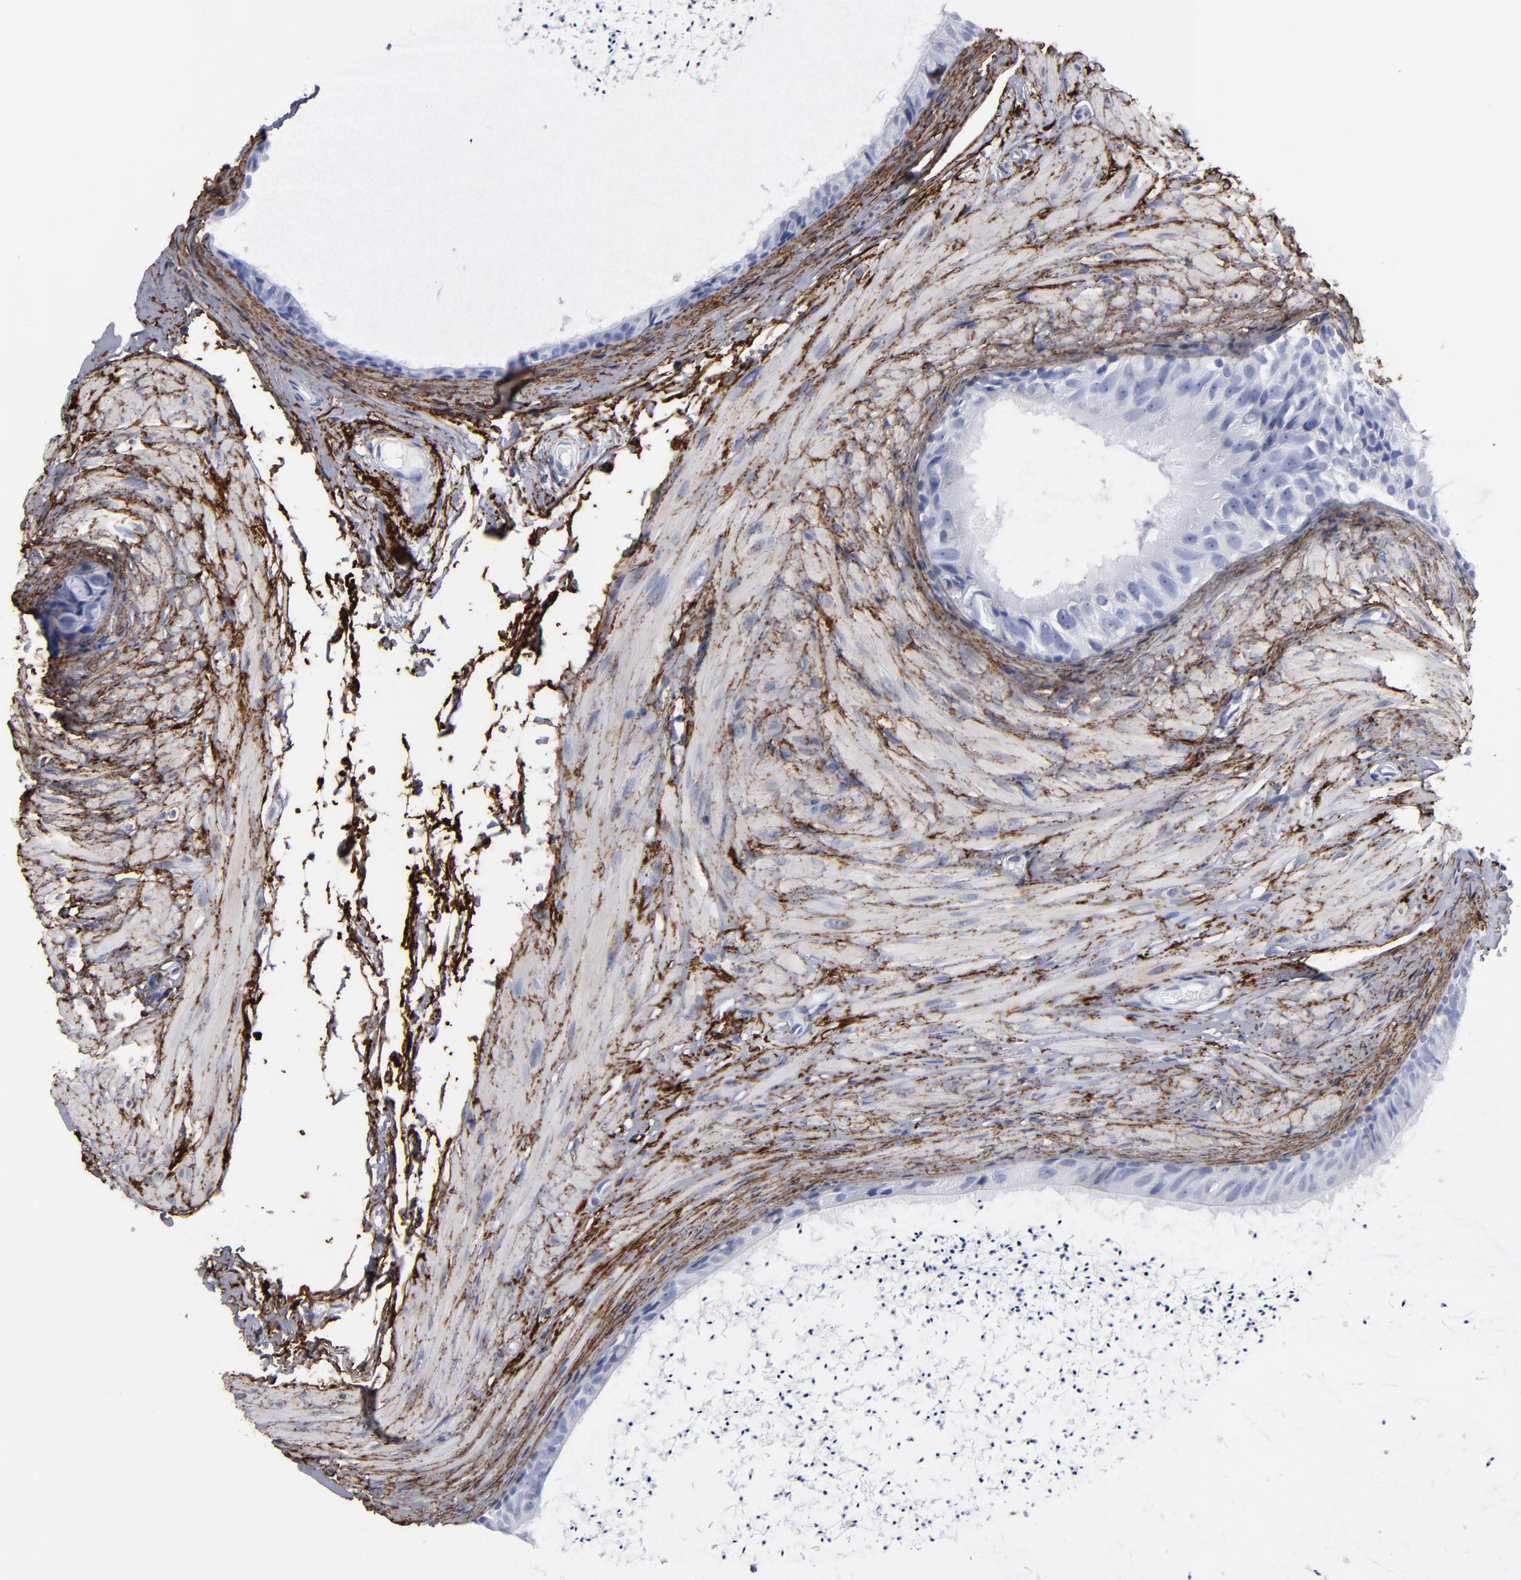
{"staining": {"intensity": "negative", "quantity": "none", "location": "none"}, "tissue": "epididymis", "cell_type": "Glandular cells", "image_type": "normal", "snomed": [{"axis": "morphology", "description": "Normal tissue, NOS"}, {"axis": "topography", "description": "Epididymis"}], "caption": "This is a micrograph of immunohistochemistry (IHC) staining of unremarkable epididymis, which shows no staining in glandular cells.", "gene": "EMILIN1", "patient": {"sex": "male", "age": 77}}